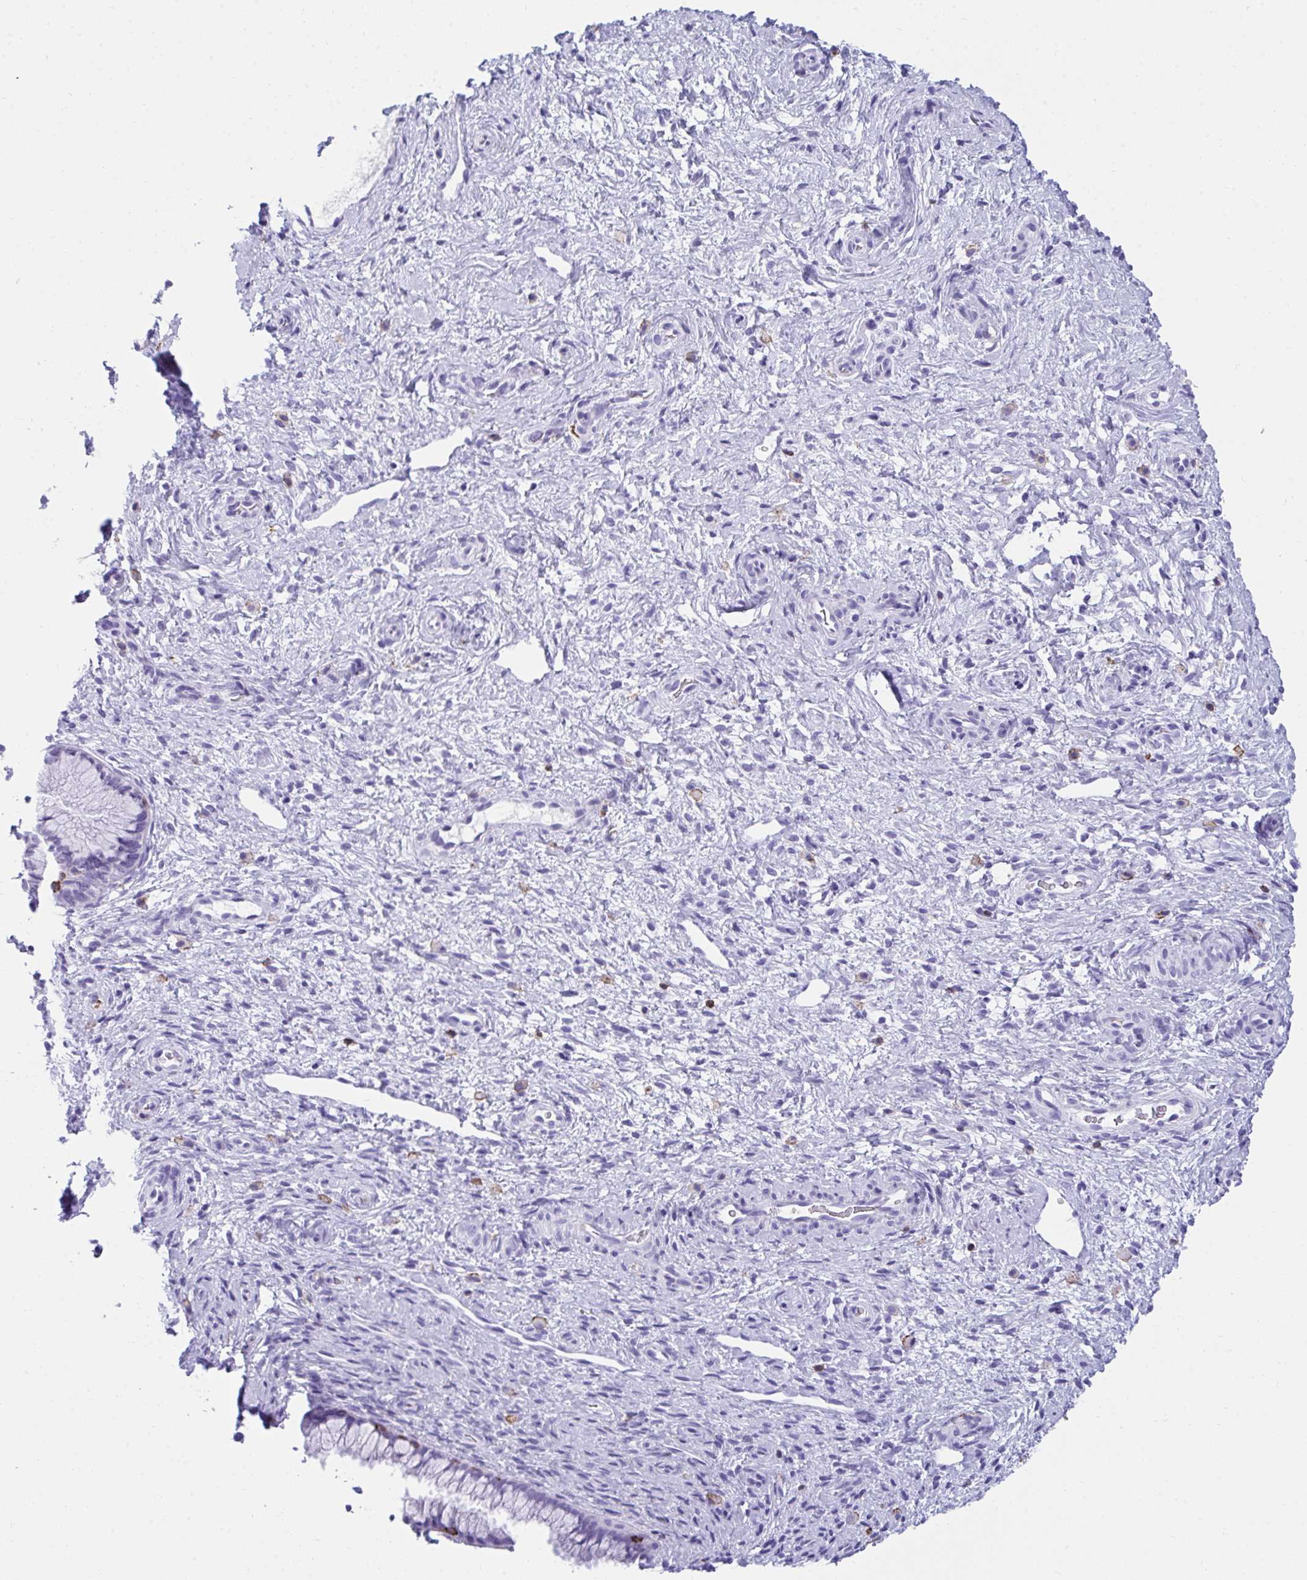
{"staining": {"intensity": "negative", "quantity": "none", "location": "none"}, "tissue": "cervix", "cell_type": "Glandular cells", "image_type": "normal", "snomed": [{"axis": "morphology", "description": "Normal tissue, NOS"}, {"axis": "topography", "description": "Cervix"}], "caption": "Histopathology image shows no protein staining in glandular cells of unremarkable cervix. (DAB (3,3'-diaminobenzidine) IHC, high magnification).", "gene": "SPN", "patient": {"sex": "female", "age": 34}}